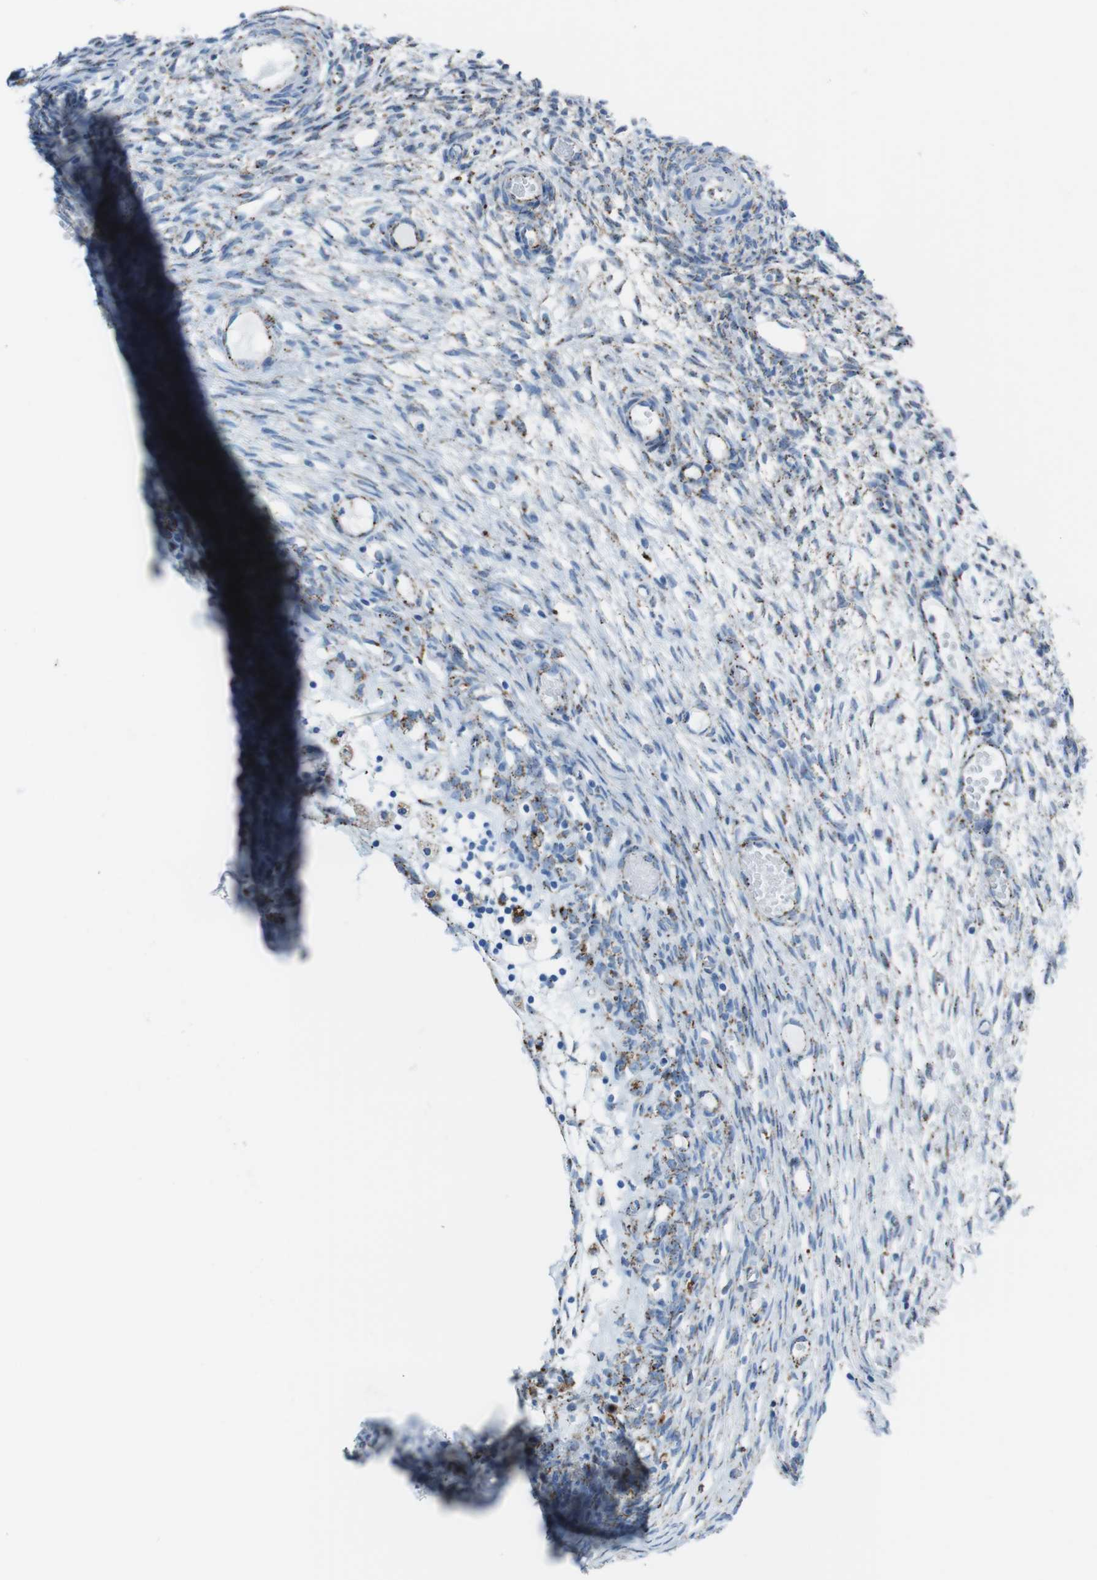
{"staining": {"intensity": "moderate", "quantity": "25%-75%", "location": "cytoplasmic/membranous"}, "tissue": "ovary", "cell_type": "Ovarian stroma cells", "image_type": "normal", "snomed": [{"axis": "morphology", "description": "Normal tissue, NOS"}, {"axis": "topography", "description": "Ovary"}], "caption": "Immunohistochemical staining of benign human ovary demonstrates 25%-75% levels of moderate cytoplasmic/membranous protein positivity in approximately 25%-75% of ovarian stroma cells.", "gene": "SCARB2", "patient": {"sex": "female", "age": 35}}